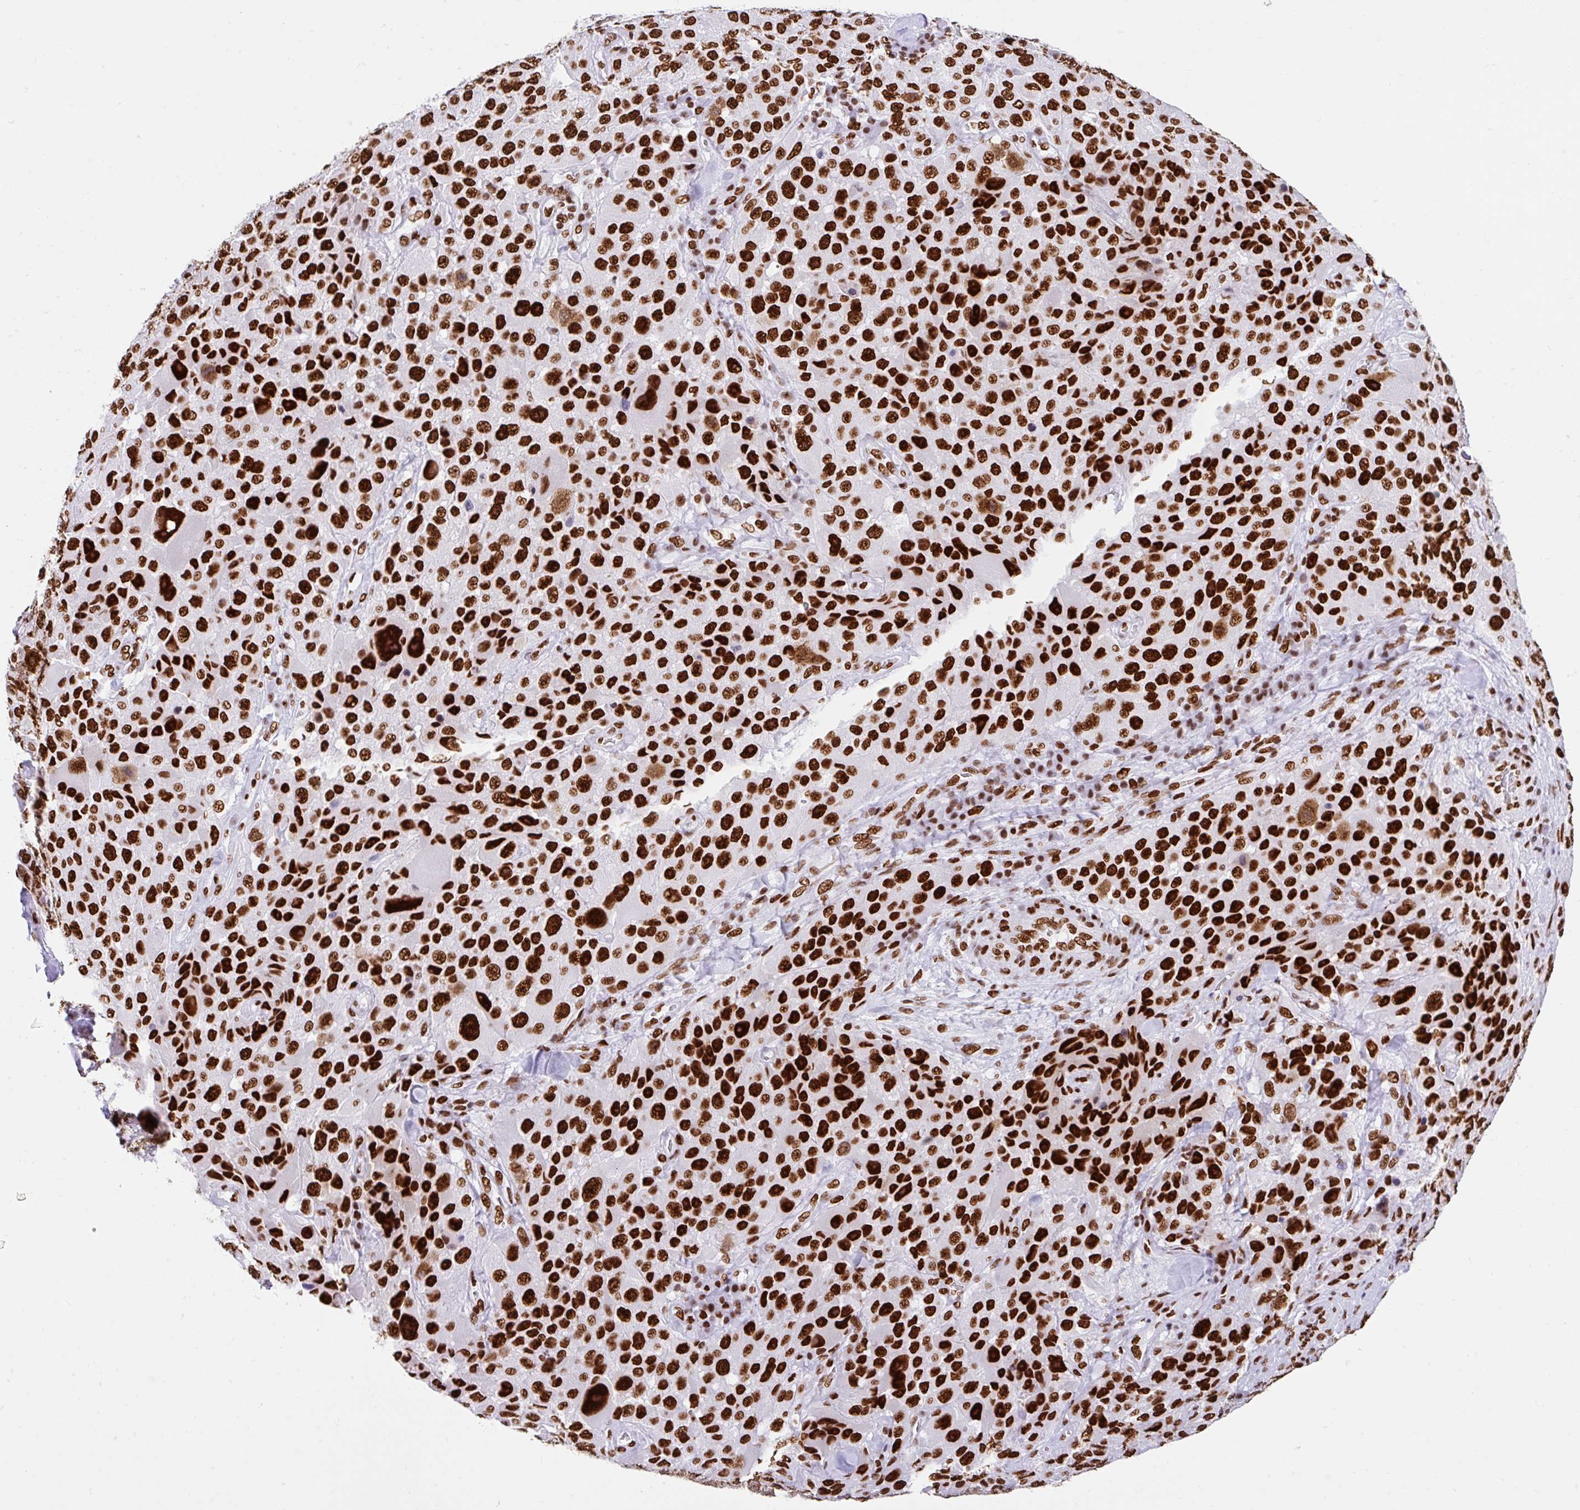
{"staining": {"intensity": "strong", "quantity": ">75%", "location": "nuclear"}, "tissue": "melanoma", "cell_type": "Tumor cells", "image_type": "cancer", "snomed": [{"axis": "morphology", "description": "Malignant melanoma, Metastatic site"}, {"axis": "topography", "description": "Lymph node"}], "caption": "Protein positivity by IHC shows strong nuclear positivity in approximately >75% of tumor cells in melanoma. (brown staining indicates protein expression, while blue staining denotes nuclei).", "gene": "KHDRBS1", "patient": {"sex": "male", "age": 62}}